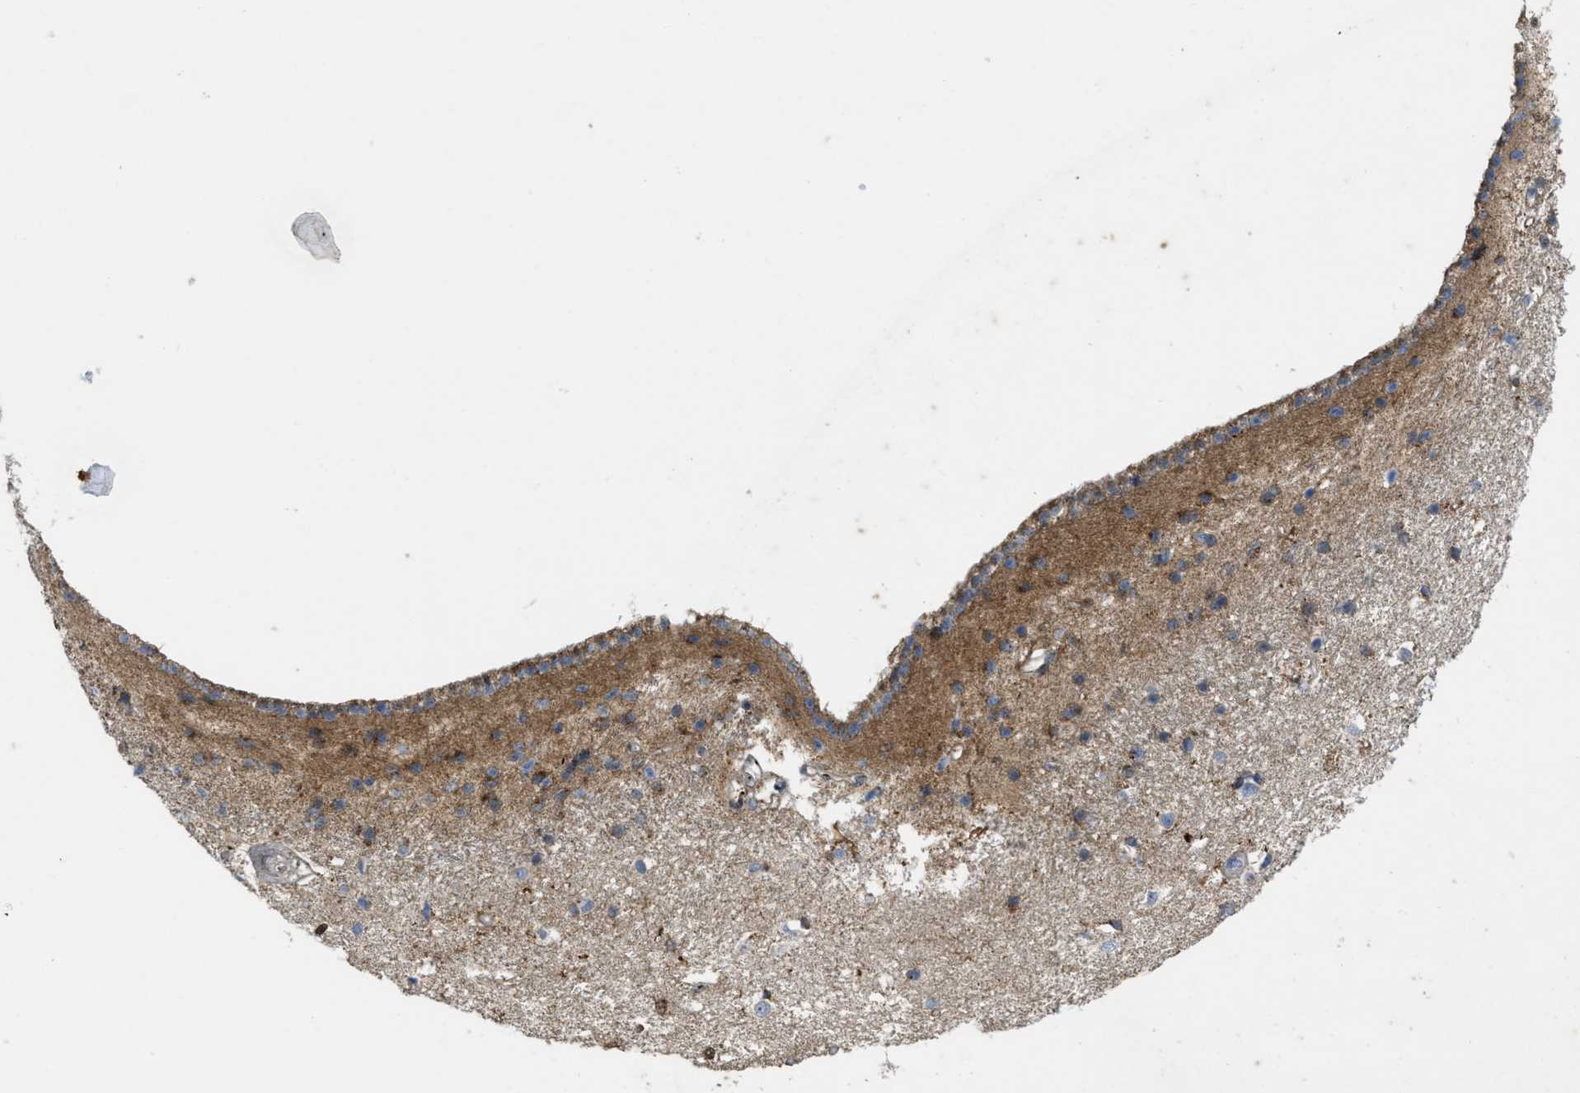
{"staining": {"intensity": "moderate", "quantity": "25%-75%", "location": "cytoplasmic/membranous"}, "tissue": "caudate", "cell_type": "Glial cells", "image_type": "normal", "snomed": [{"axis": "morphology", "description": "Normal tissue, NOS"}, {"axis": "topography", "description": "Lateral ventricle wall"}], "caption": "Approximately 25%-75% of glial cells in unremarkable human caudate display moderate cytoplasmic/membranous protein expression as visualized by brown immunohistochemical staining.", "gene": "ZNF70", "patient": {"sex": "male", "age": 45}}